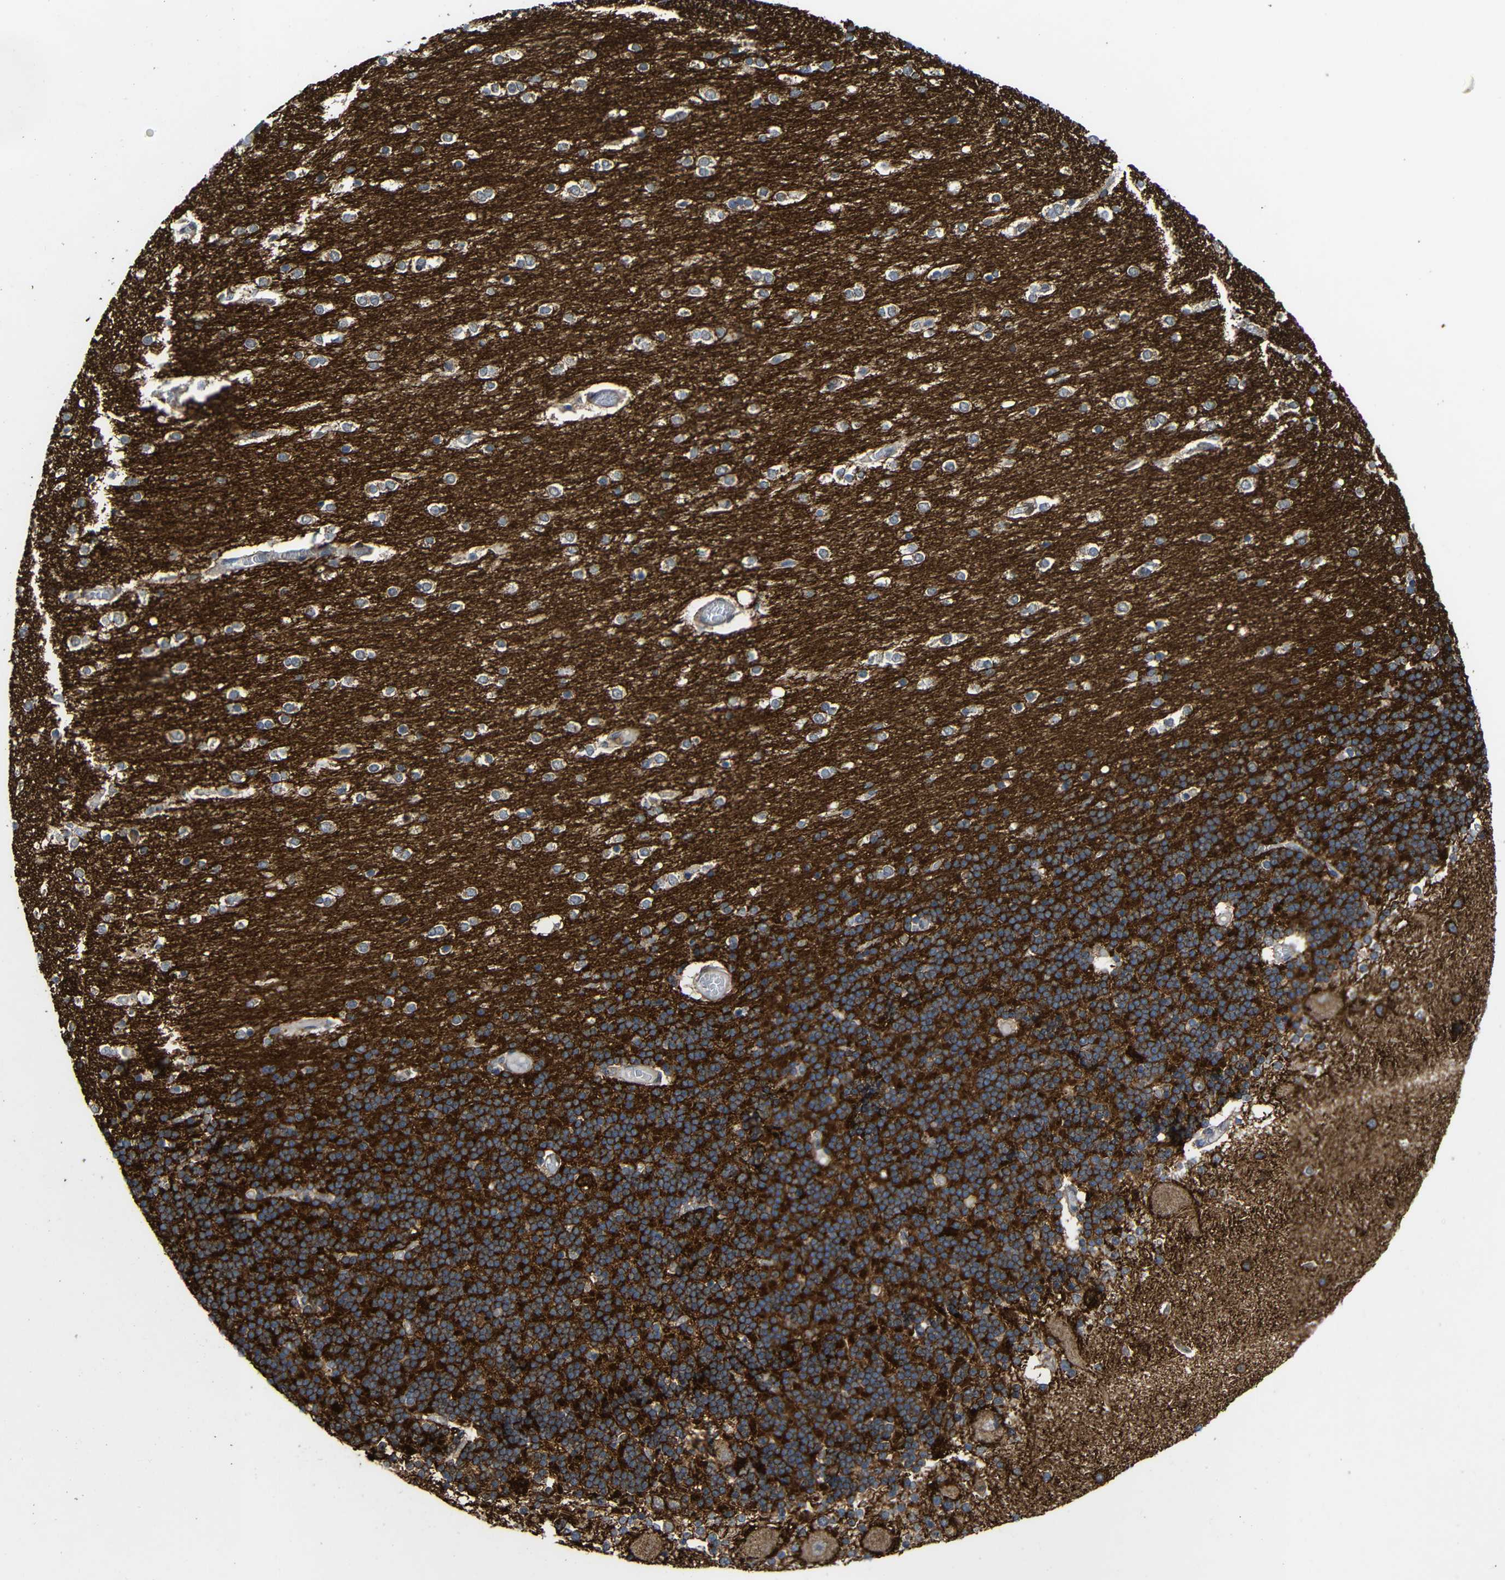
{"staining": {"intensity": "strong", "quantity": ">75%", "location": "cytoplasmic/membranous"}, "tissue": "cerebellum", "cell_type": "Cells in granular layer", "image_type": "normal", "snomed": [{"axis": "morphology", "description": "Normal tissue, NOS"}, {"axis": "topography", "description": "Cerebellum"}], "caption": "Unremarkable cerebellum demonstrates strong cytoplasmic/membranous staining in approximately >75% of cells in granular layer (DAB (3,3'-diaminobenzidine) IHC, brown staining for protein, blue staining for nuclei)..", "gene": "C1GALT1", "patient": {"sex": "female", "age": 54}}